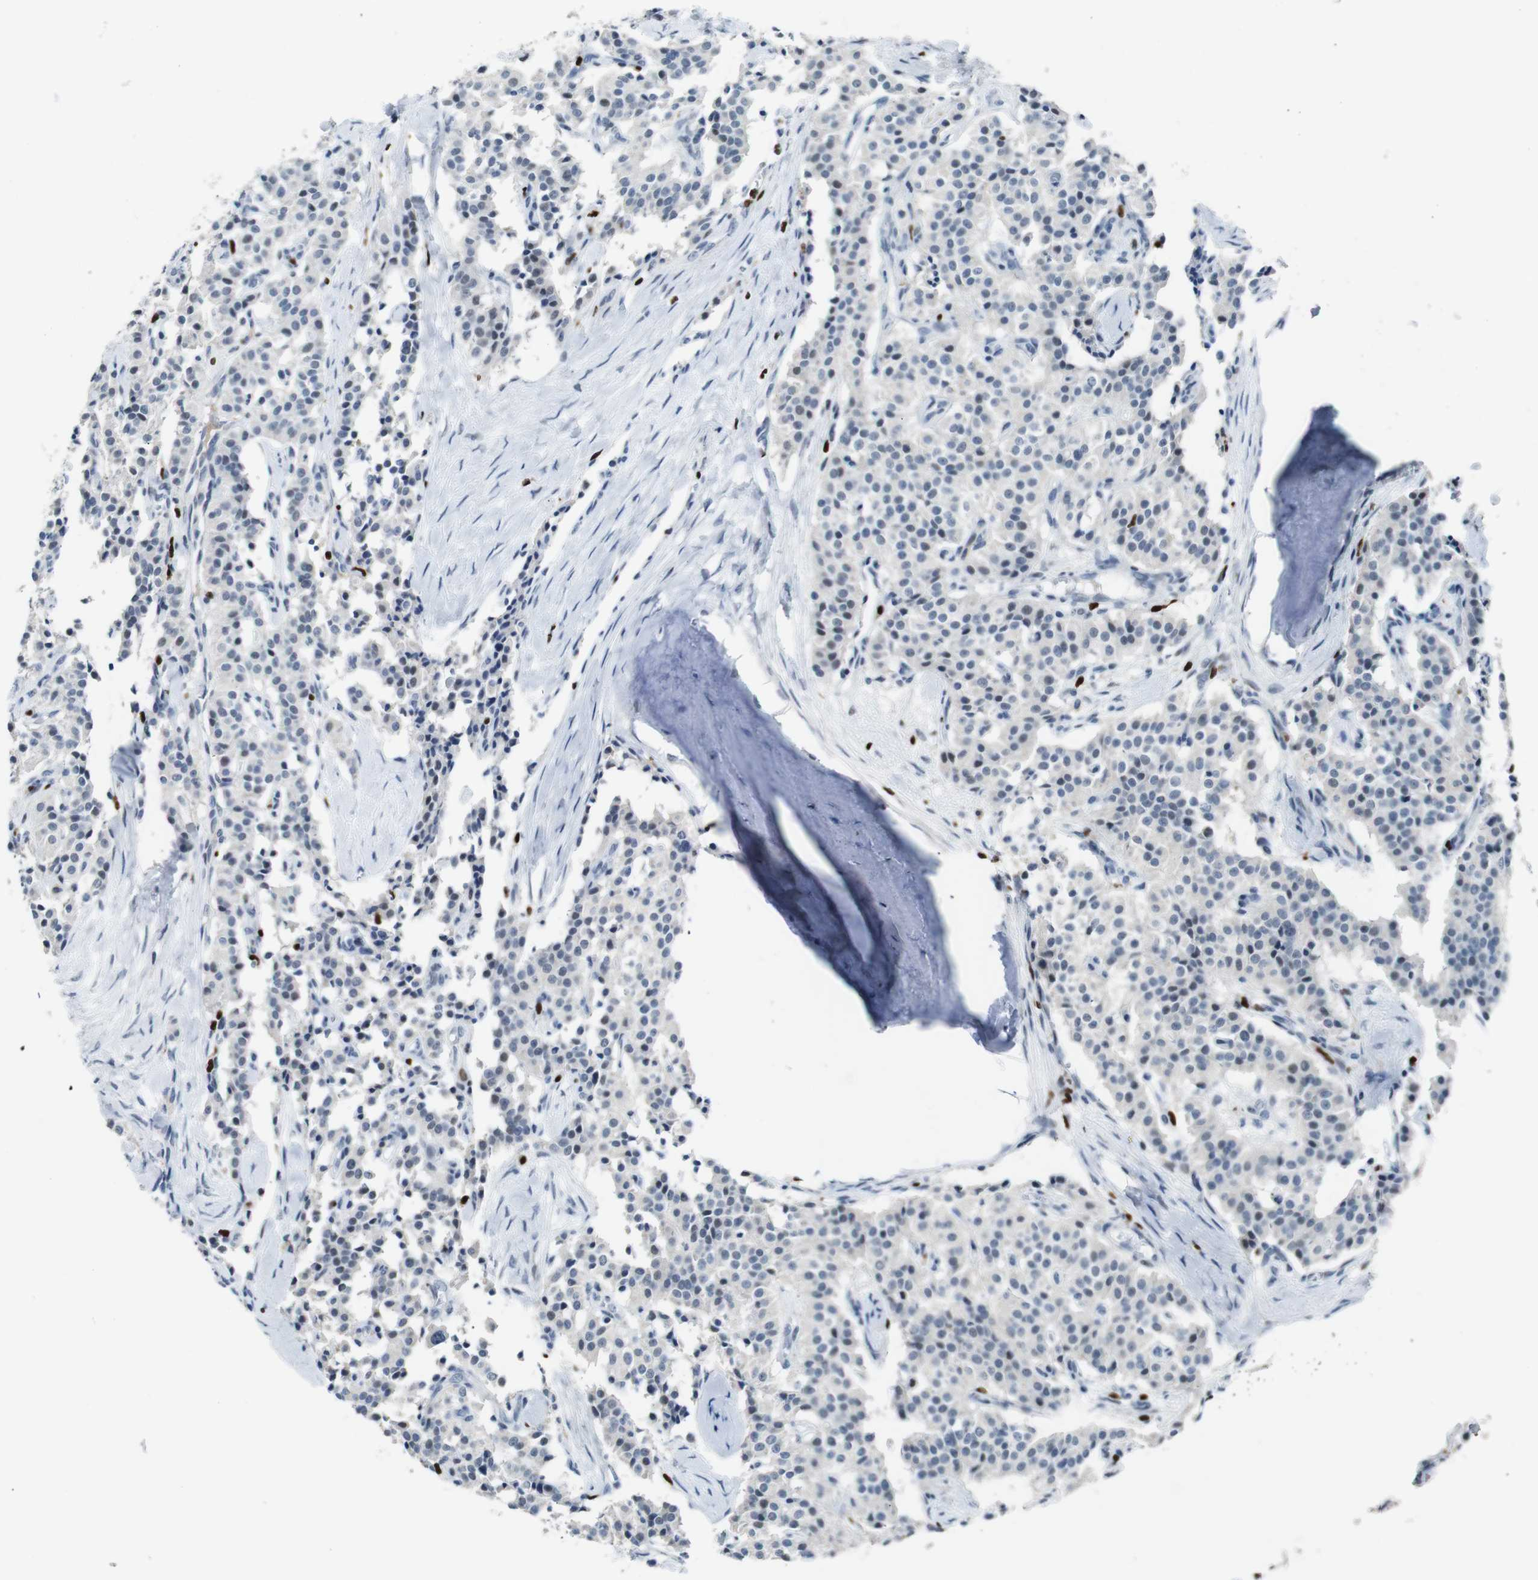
{"staining": {"intensity": "weak", "quantity": "<25%", "location": "nuclear"}, "tissue": "carcinoid", "cell_type": "Tumor cells", "image_type": "cancer", "snomed": [{"axis": "morphology", "description": "Carcinoid, malignant, NOS"}, {"axis": "topography", "description": "Lung"}], "caption": "DAB (3,3'-diaminobenzidine) immunohistochemical staining of carcinoid shows no significant expression in tumor cells. (DAB (3,3'-diaminobenzidine) immunohistochemistry (IHC), high magnification).", "gene": "IRF8", "patient": {"sex": "male", "age": 30}}